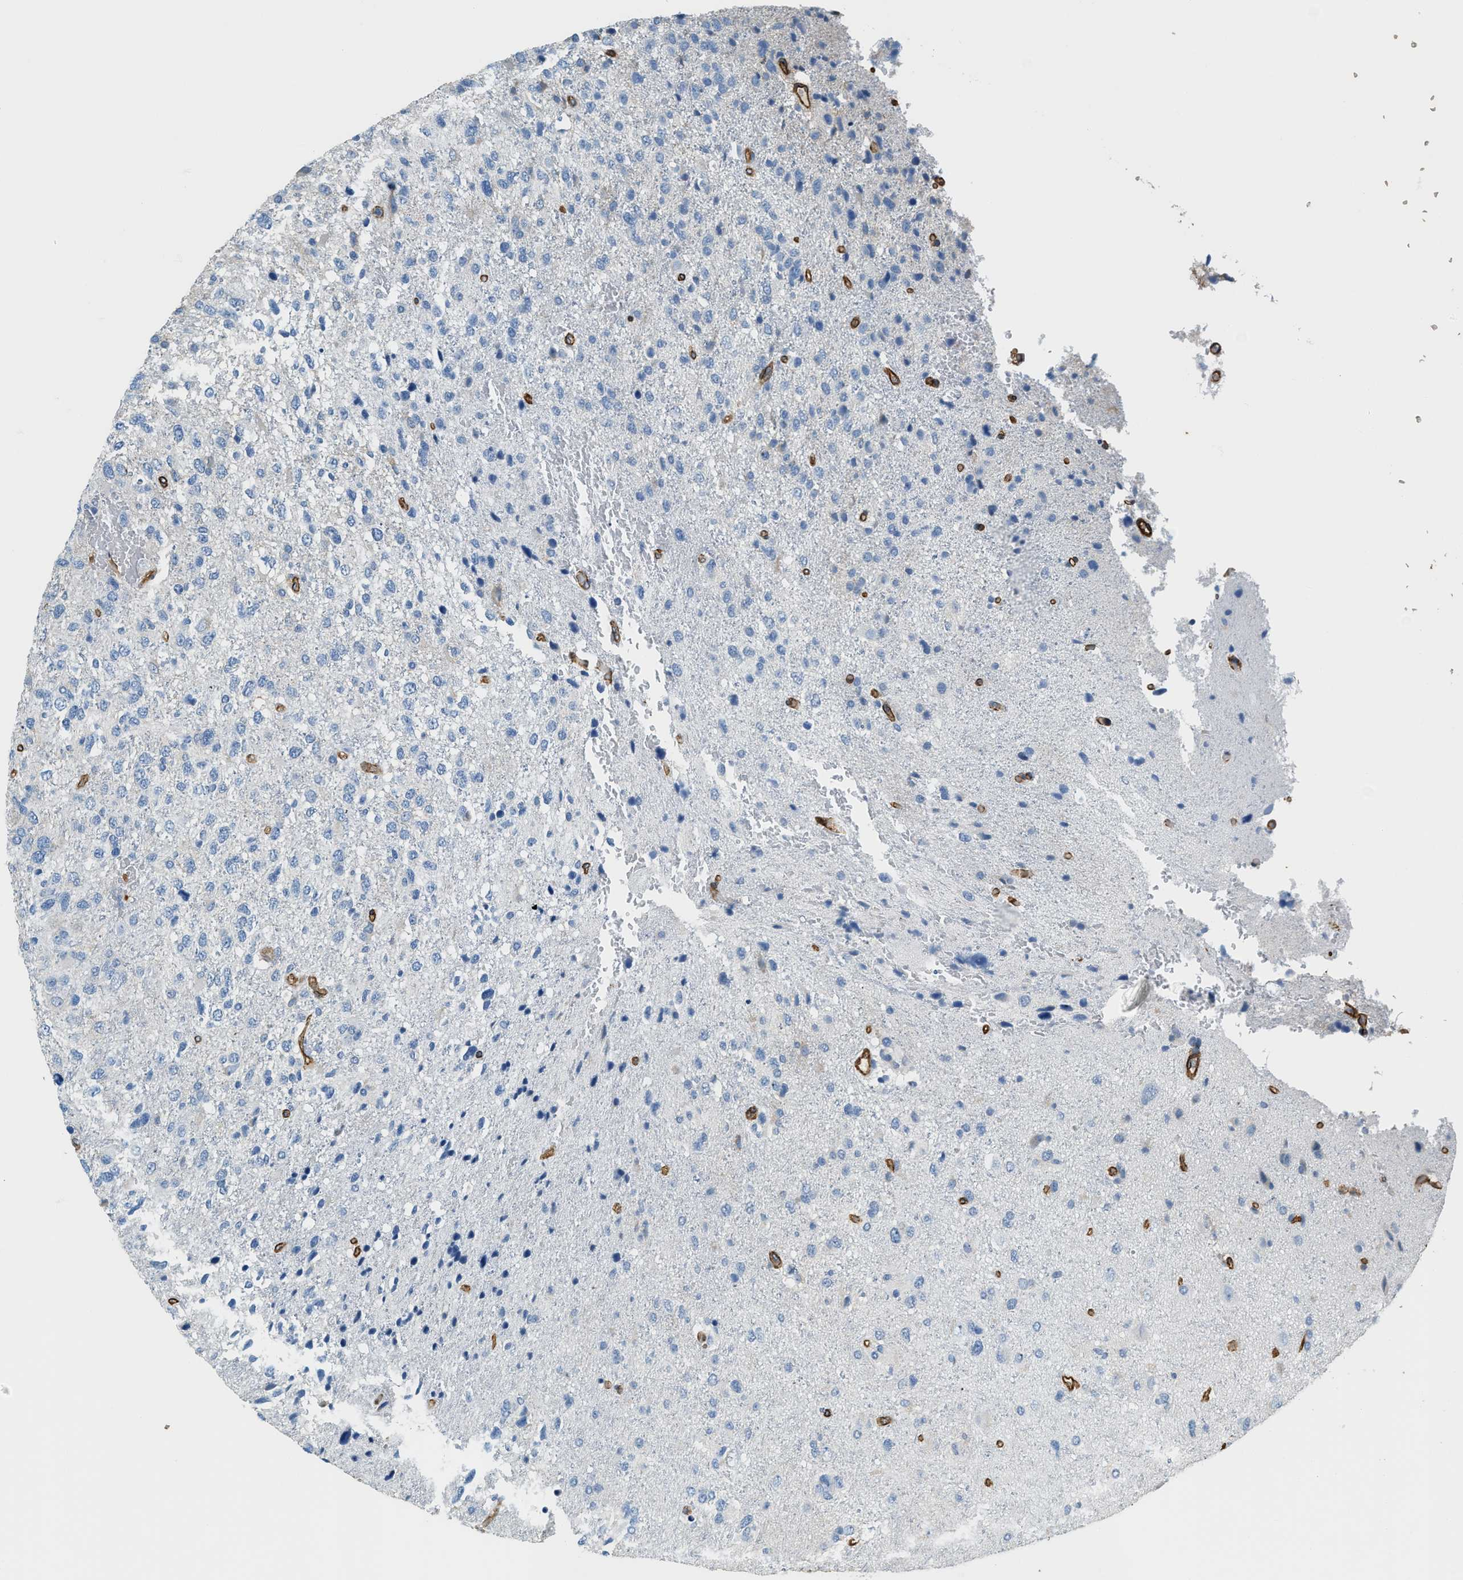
{"staining": {"intensity": "negative", "quantity": "none", "location": "none"}, "tissue": "glioma", "cell_type": "Tumor cells", "image_type": "cancer", "snomed": [{"axis": "morphology", "description": "Glioma, malignant, High grade"}, {"axis": "topography", "description": "Brain"}], "caption": "There is no significant expression in tumor cells of glioma.", "gene": "TMEM43", "patient": {"sex": "female", "age": 58}}